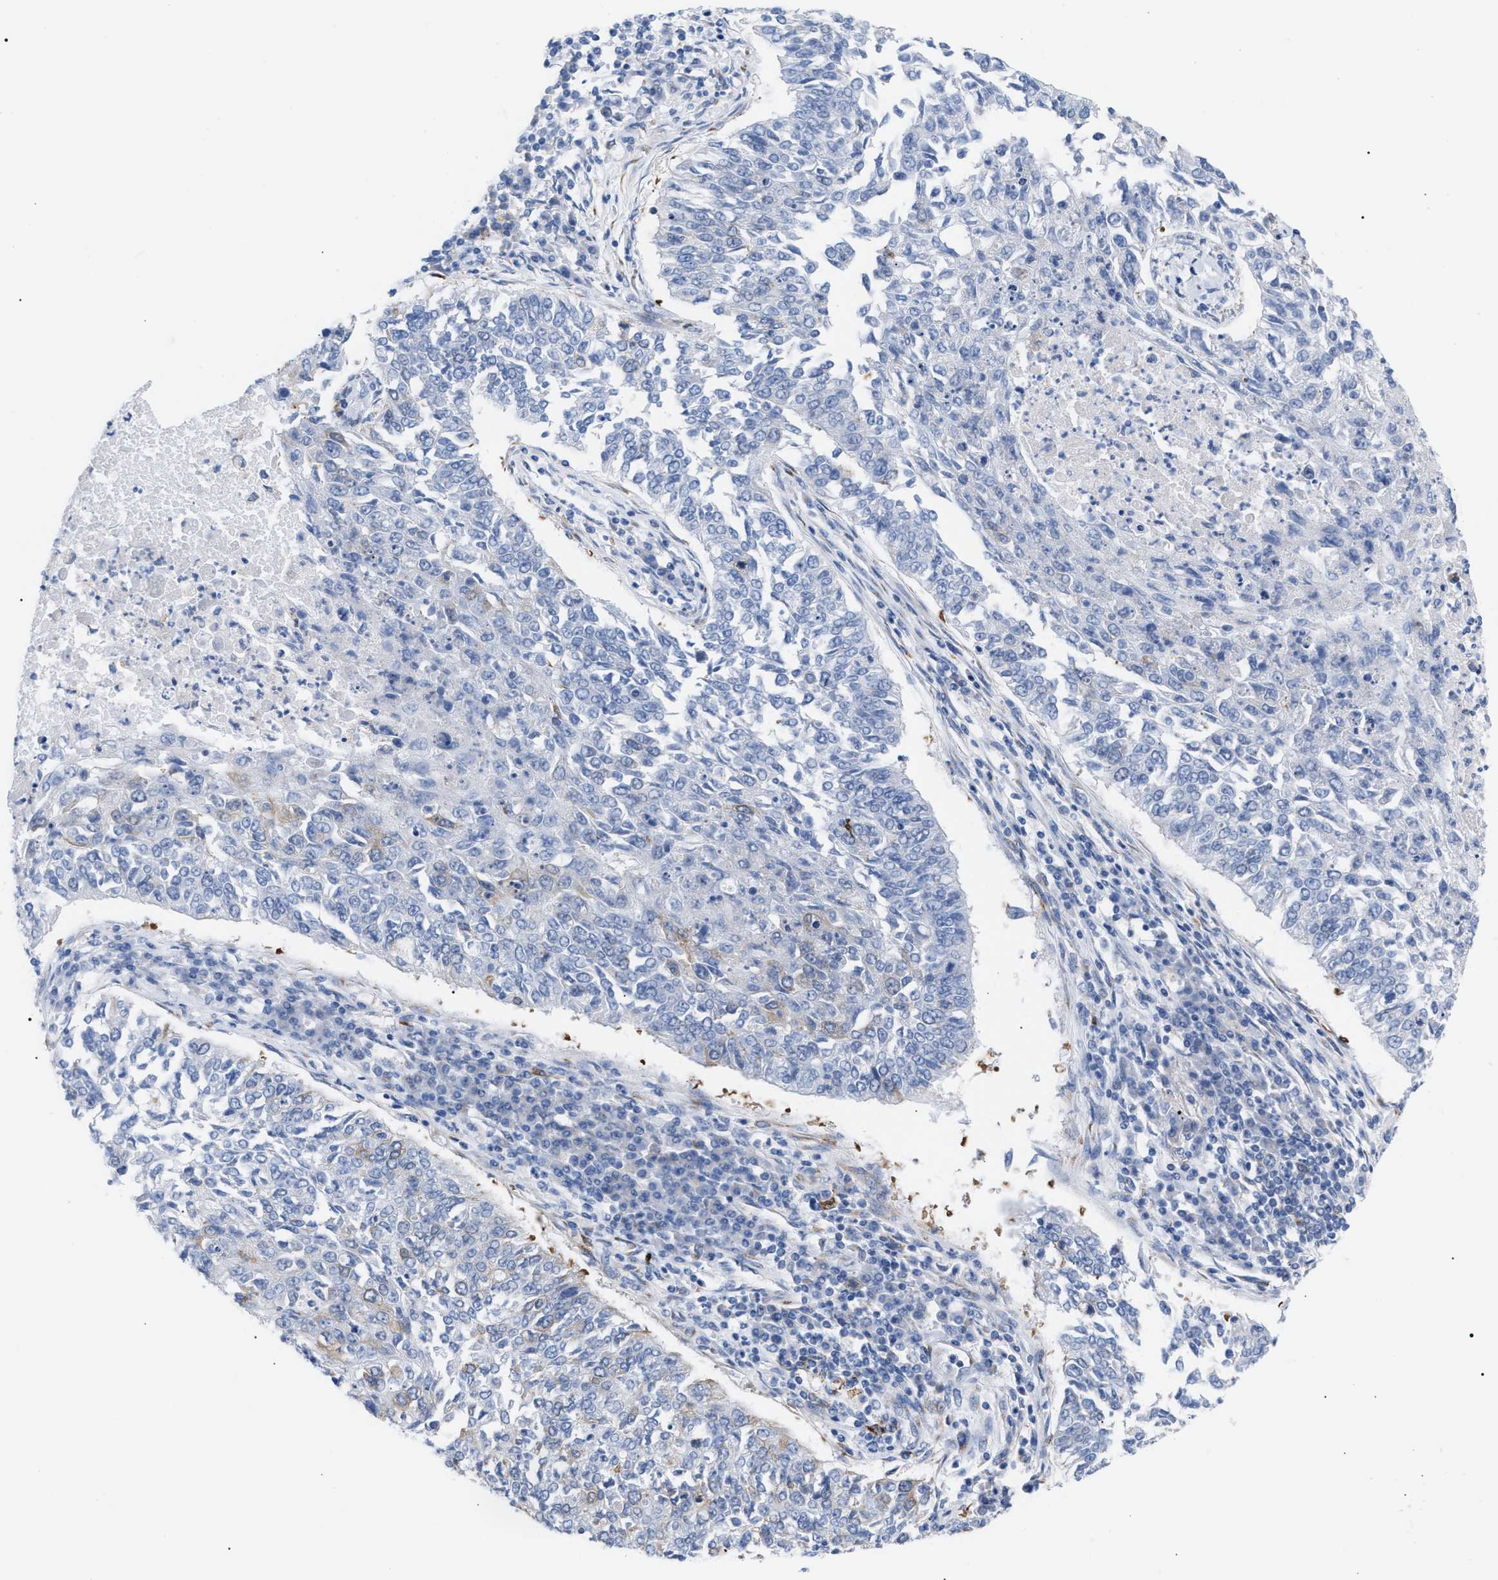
{"staining": {"intensity": "negative", "quantity": "none", "location": "none"}, "tissue": "lung cancer", "cell_type": "Tumor cells", "image_type": "cancer", "snomed": [{"axis": "morphology", "description": "Normal tissue, NOS"}, {"axis": "morphology", "description": "Squamous cell carcinoma, NOS"}, {"axis": "topography", "description": "Cartilage tissue"}, {"axis": "topography", "description": "Bronchus"}, {"axis": "topography", "description": "Lung"}], "caption": "A high-resolution micrograph shows immunohistochemistry staining of squamous cell carcinoma (lung), which shows no significant staining in tumor cells.", "gene": "TACC3", "patient": {"sex": "female", "age": 49}}